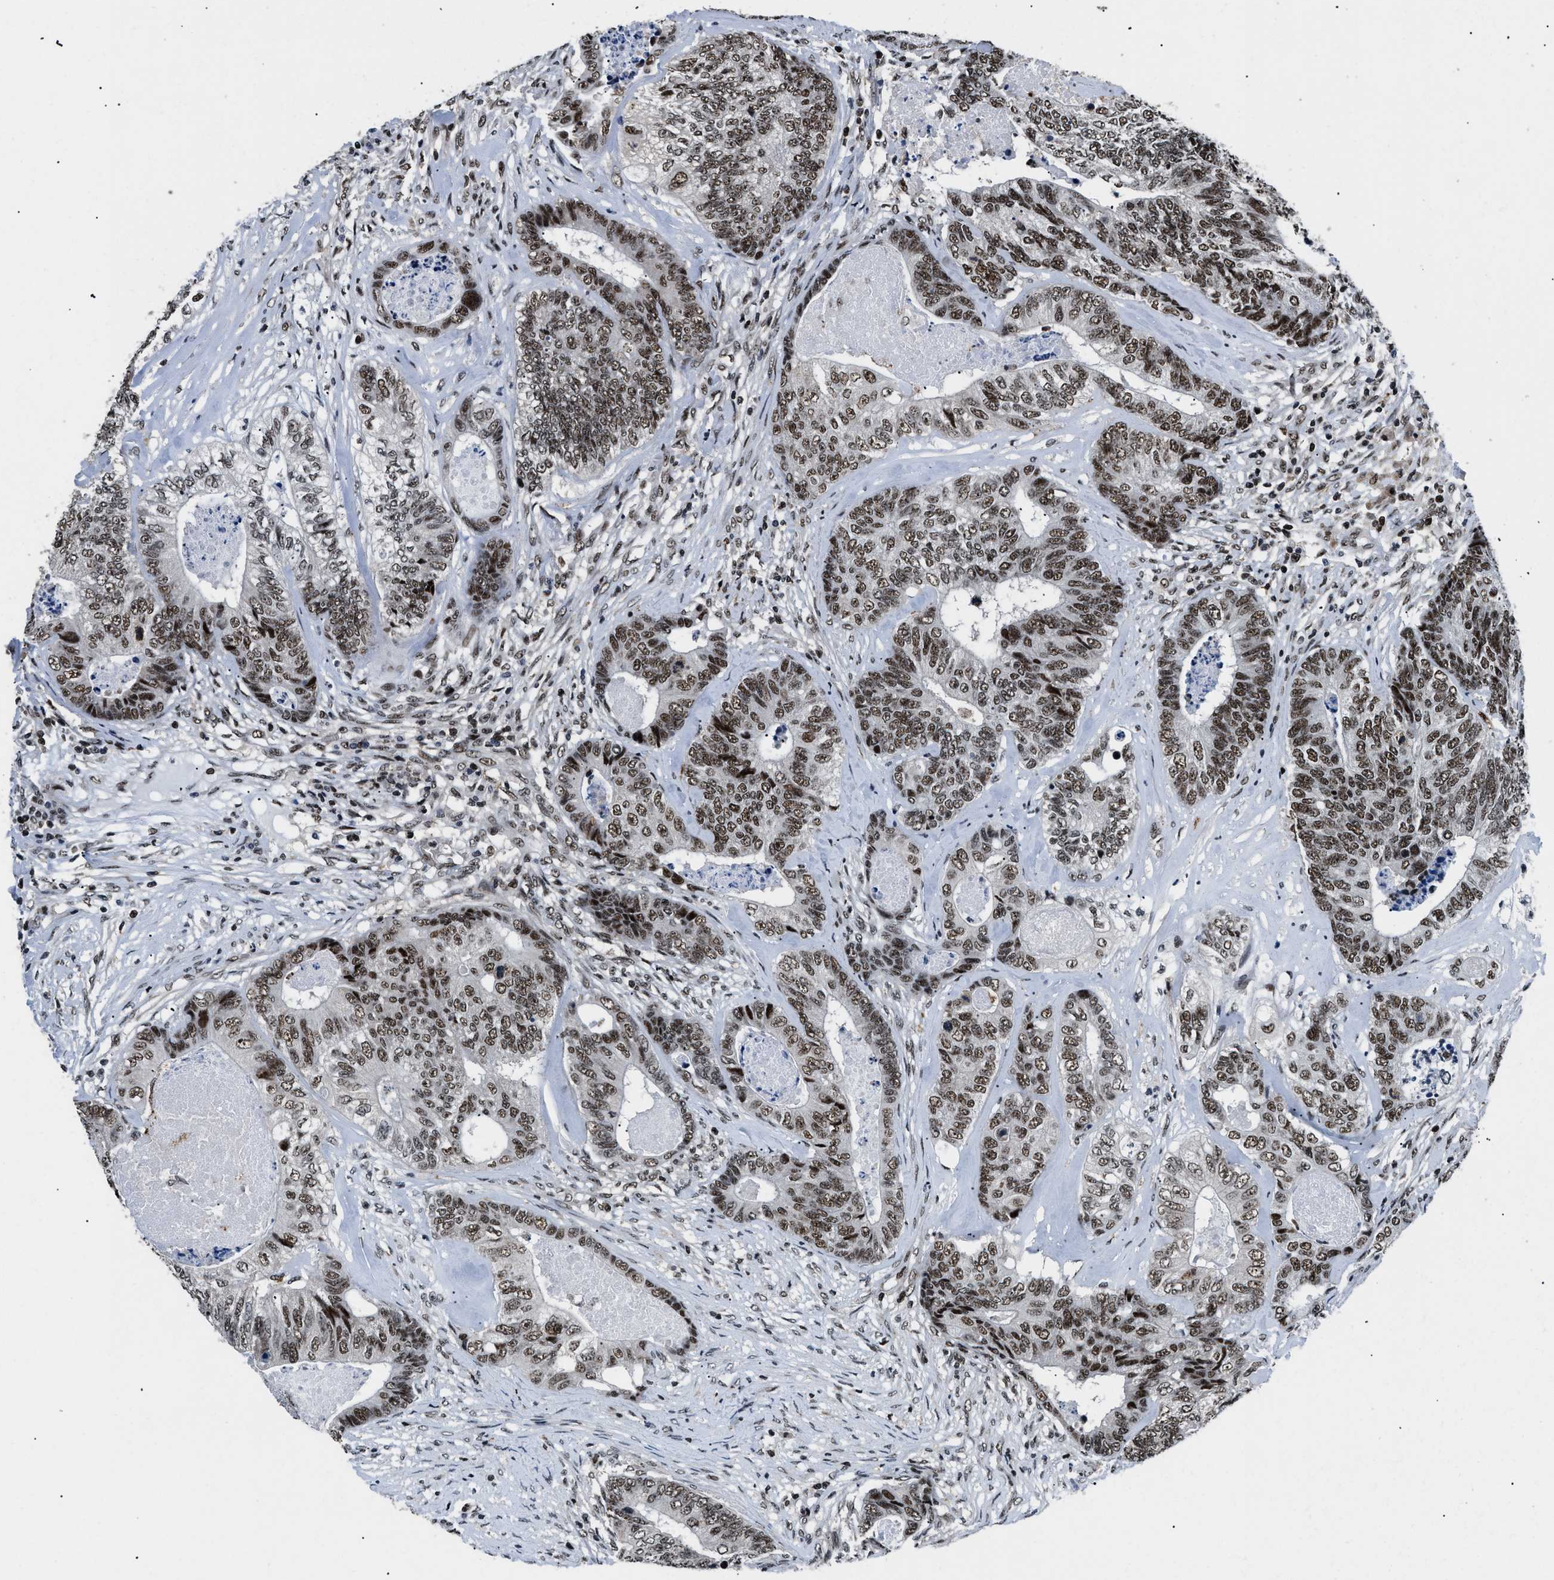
{"staining": {"intensity": "strong", "quantity": ">75%", "location": "nuclear"}, "tissue": "colorectal cancer", "cell_type": "Tumor cells", "image_type": "cancer", "snomed": [{"axis": "morphology", "description": "Adenocarcinoma, NOS"}, {"axis": "topography", "description": "Colon"}], "caption": "Protein staining of colorectal adenocarcinoma tissue shows strong nuclear staining in approximately >75% of tumor cells.", "gene": "SMARCB1", "patient": {"sex": "female", "age": 67}}